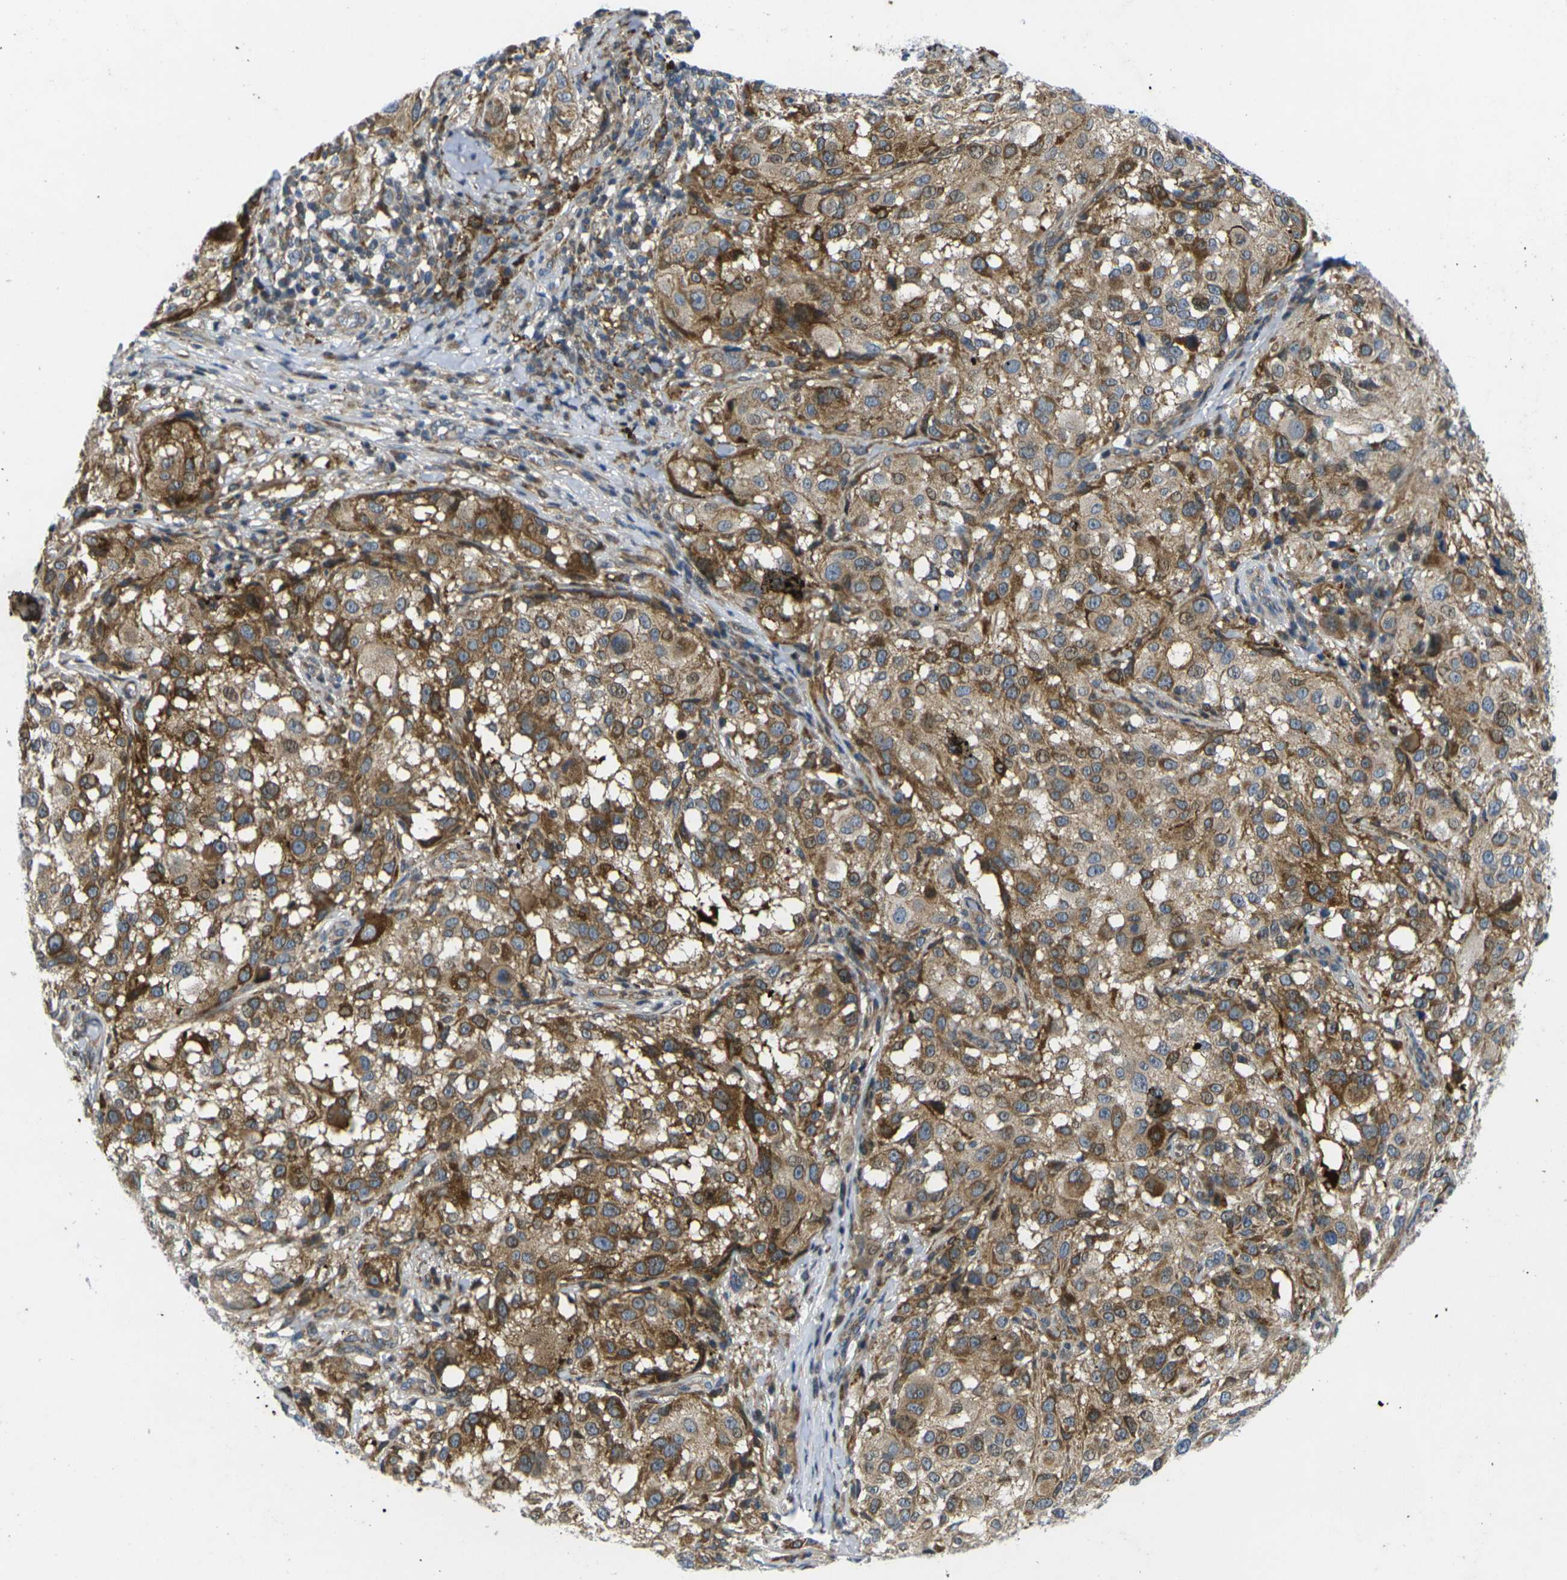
{"staining": {"intensity": "moderate", "quantity": ">75%", "location": "cytoplasmic/membranous"}, "tissue": "melanoma", "cell_type": "Tumor cells", "image_type": "cancer", "snomed": [{"axis": "morphology", "description": "Necrosis, NOS"}, {"axis": "morphology", "description": "Malignant melanoma, NOS"}, {"axis": "topography", "description": "Skin"}], "caption": "This micrograph exhibits IHC staining of human malignant melanoma, with medium moderate cytoplasmic/membranous positivity in approximately >75% of tumor cells.", "gene": "ROBO2", "patient": {"sex": "female", "age": 87}}